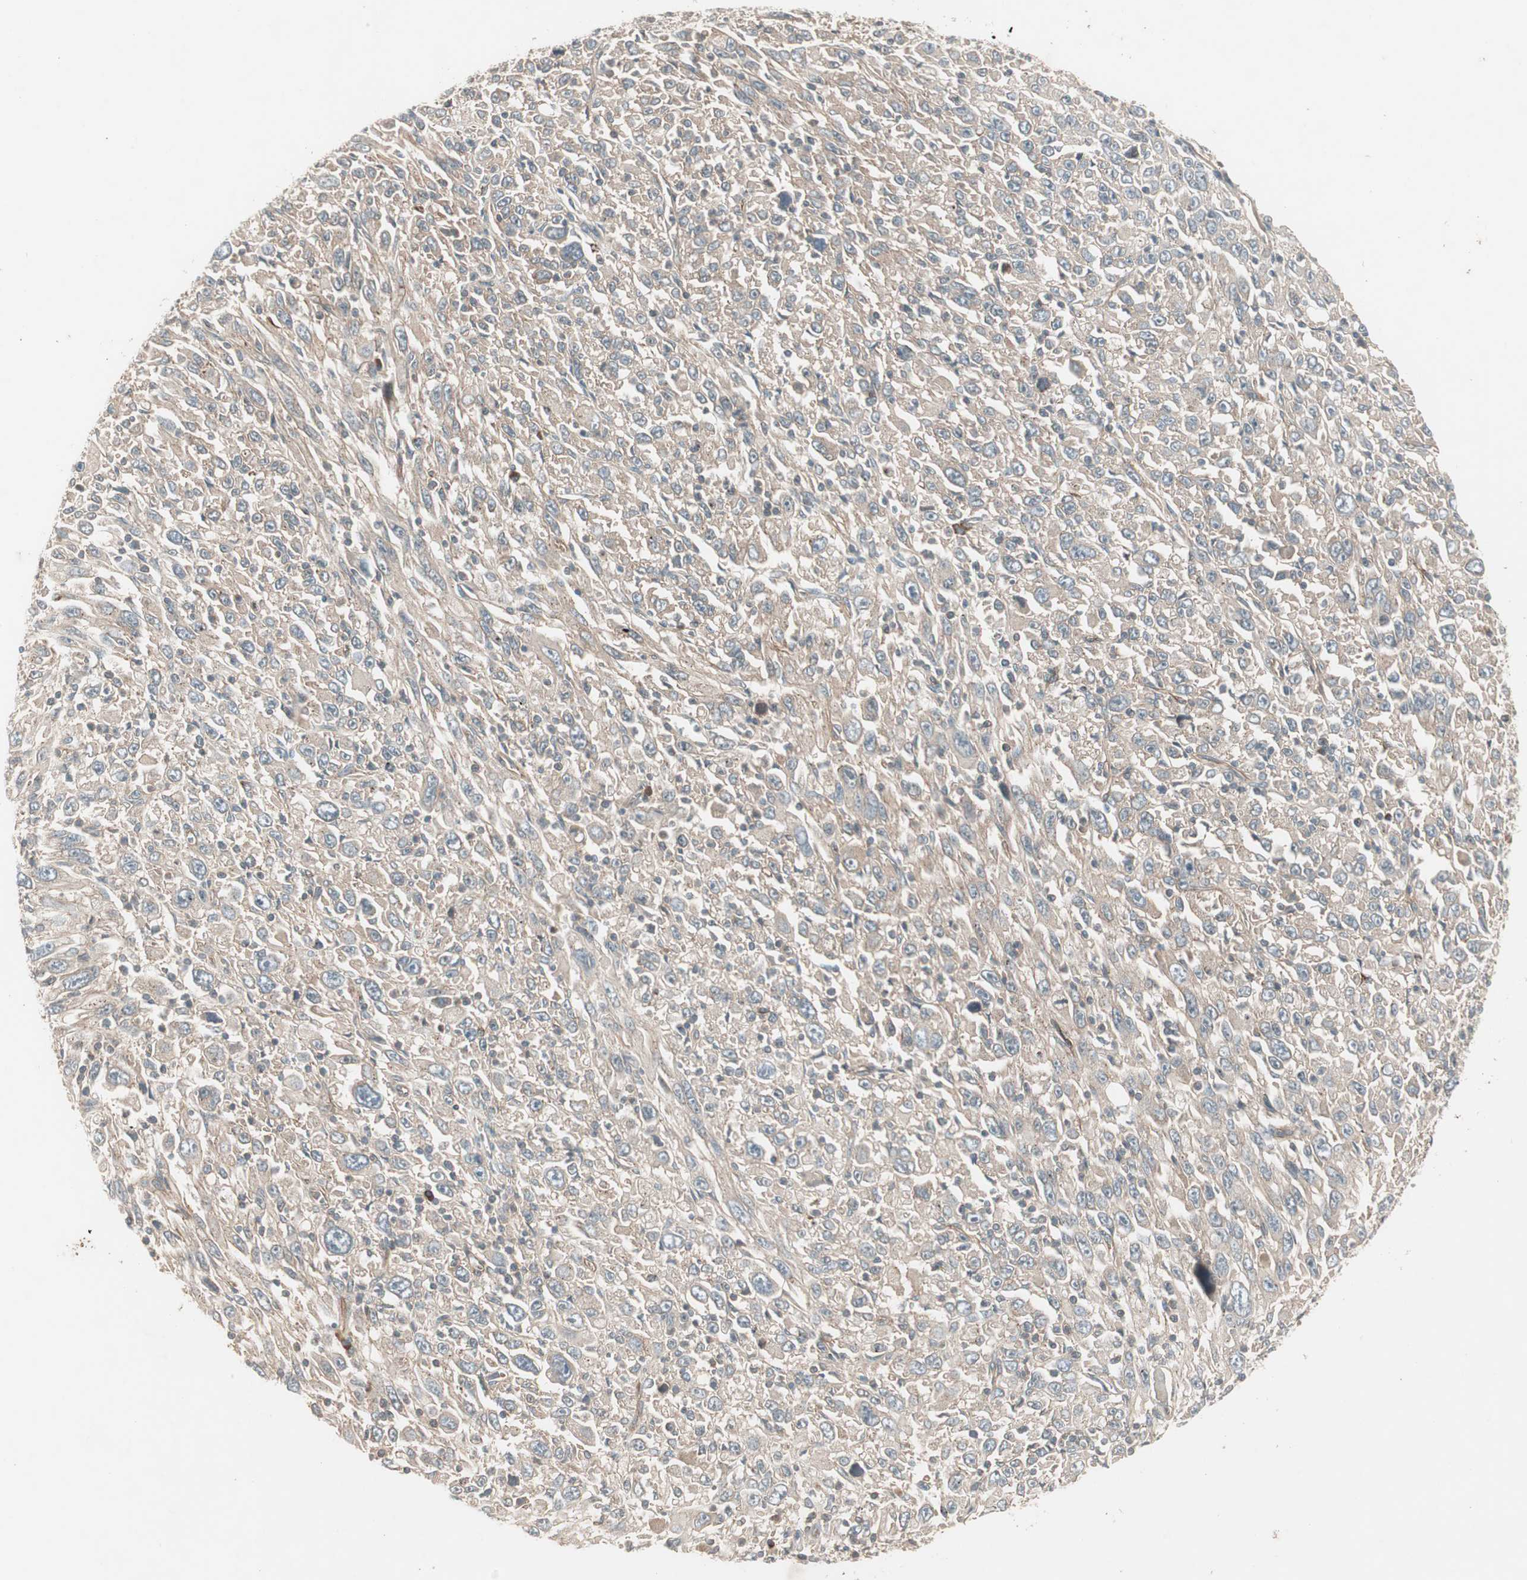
{"staining": {"intensity": "weak", "quantity": ">75%", "location": "cytoplasmic/membranous"}, "tissue": "melanoma", "cell_type": "Tumor cells", "image_type": "cancer", "snomed": [{"axis": "morphology", "description": "Malignant melanoma, Metastatic site"}, {"axis": "topography", "description": "Skin"}], "caption": "Immunohistochemical staining of malignant melanoma (metastatic site) shows weak cytoplasmic/membranous protein staining in about >75% of tumor cells.", "gene": "TFPI", "patient": {"sex": "female", "age": 56}}